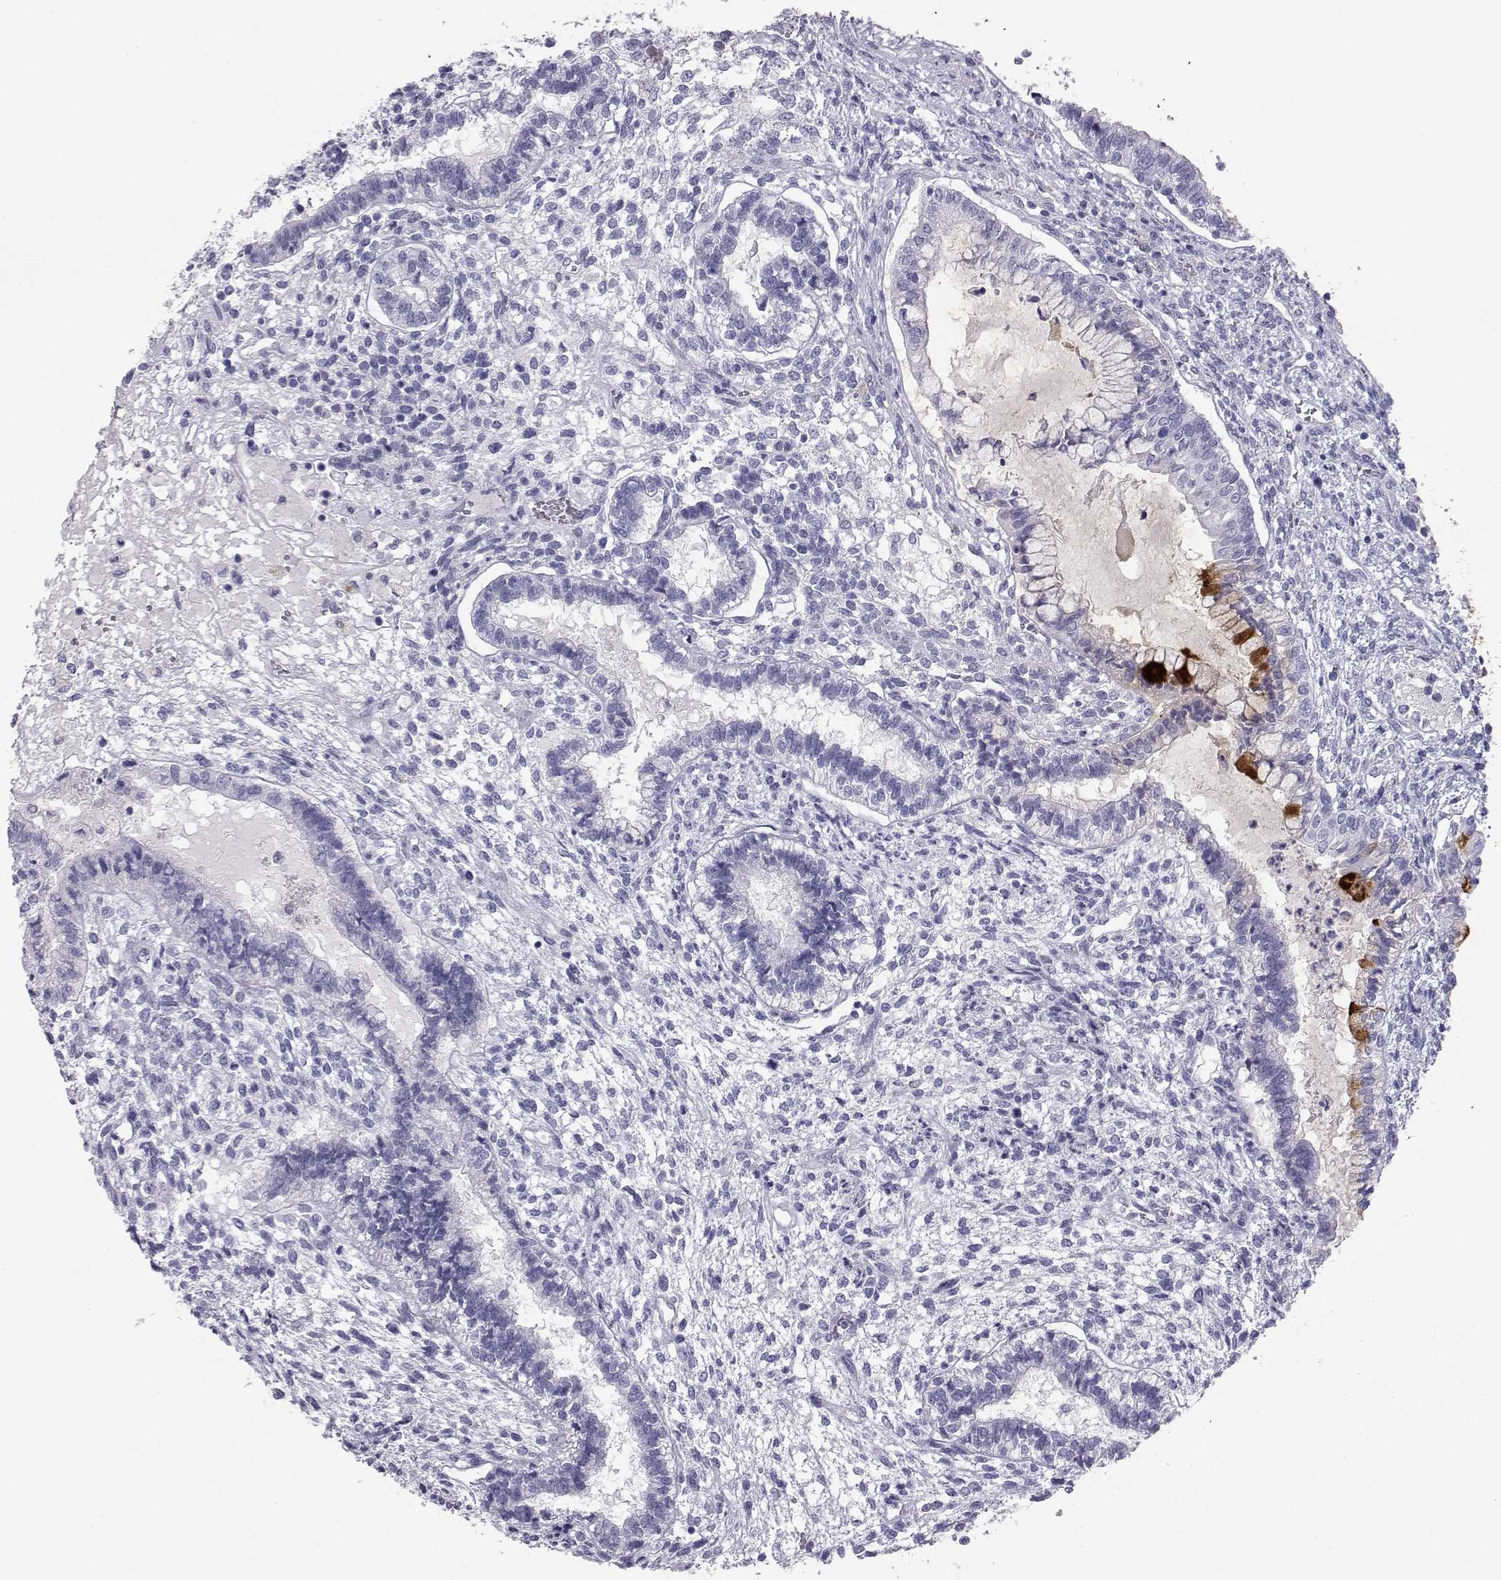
{"staining": {"intensity": "strong", "quantity": "<25%", "location": "cytoplasmic/membranous"}, "tissue": "testis cancer", "cell_type": "Tumor cells", "image_type": "cancer", "snomed": [{"axis": "morphology", "description": "Carcinoma, Embryonal, NOS"}, {"axis": "topography", "description": "Testis"}], "caption": "Embryonal carcinoma (testis) stained for a protein (brown) displays strong cytoplasmic/membranous positive expression in about <25% of tumor cells.", "gene": "ITLN2", "patient": {"sex": "male", "age": 37}}